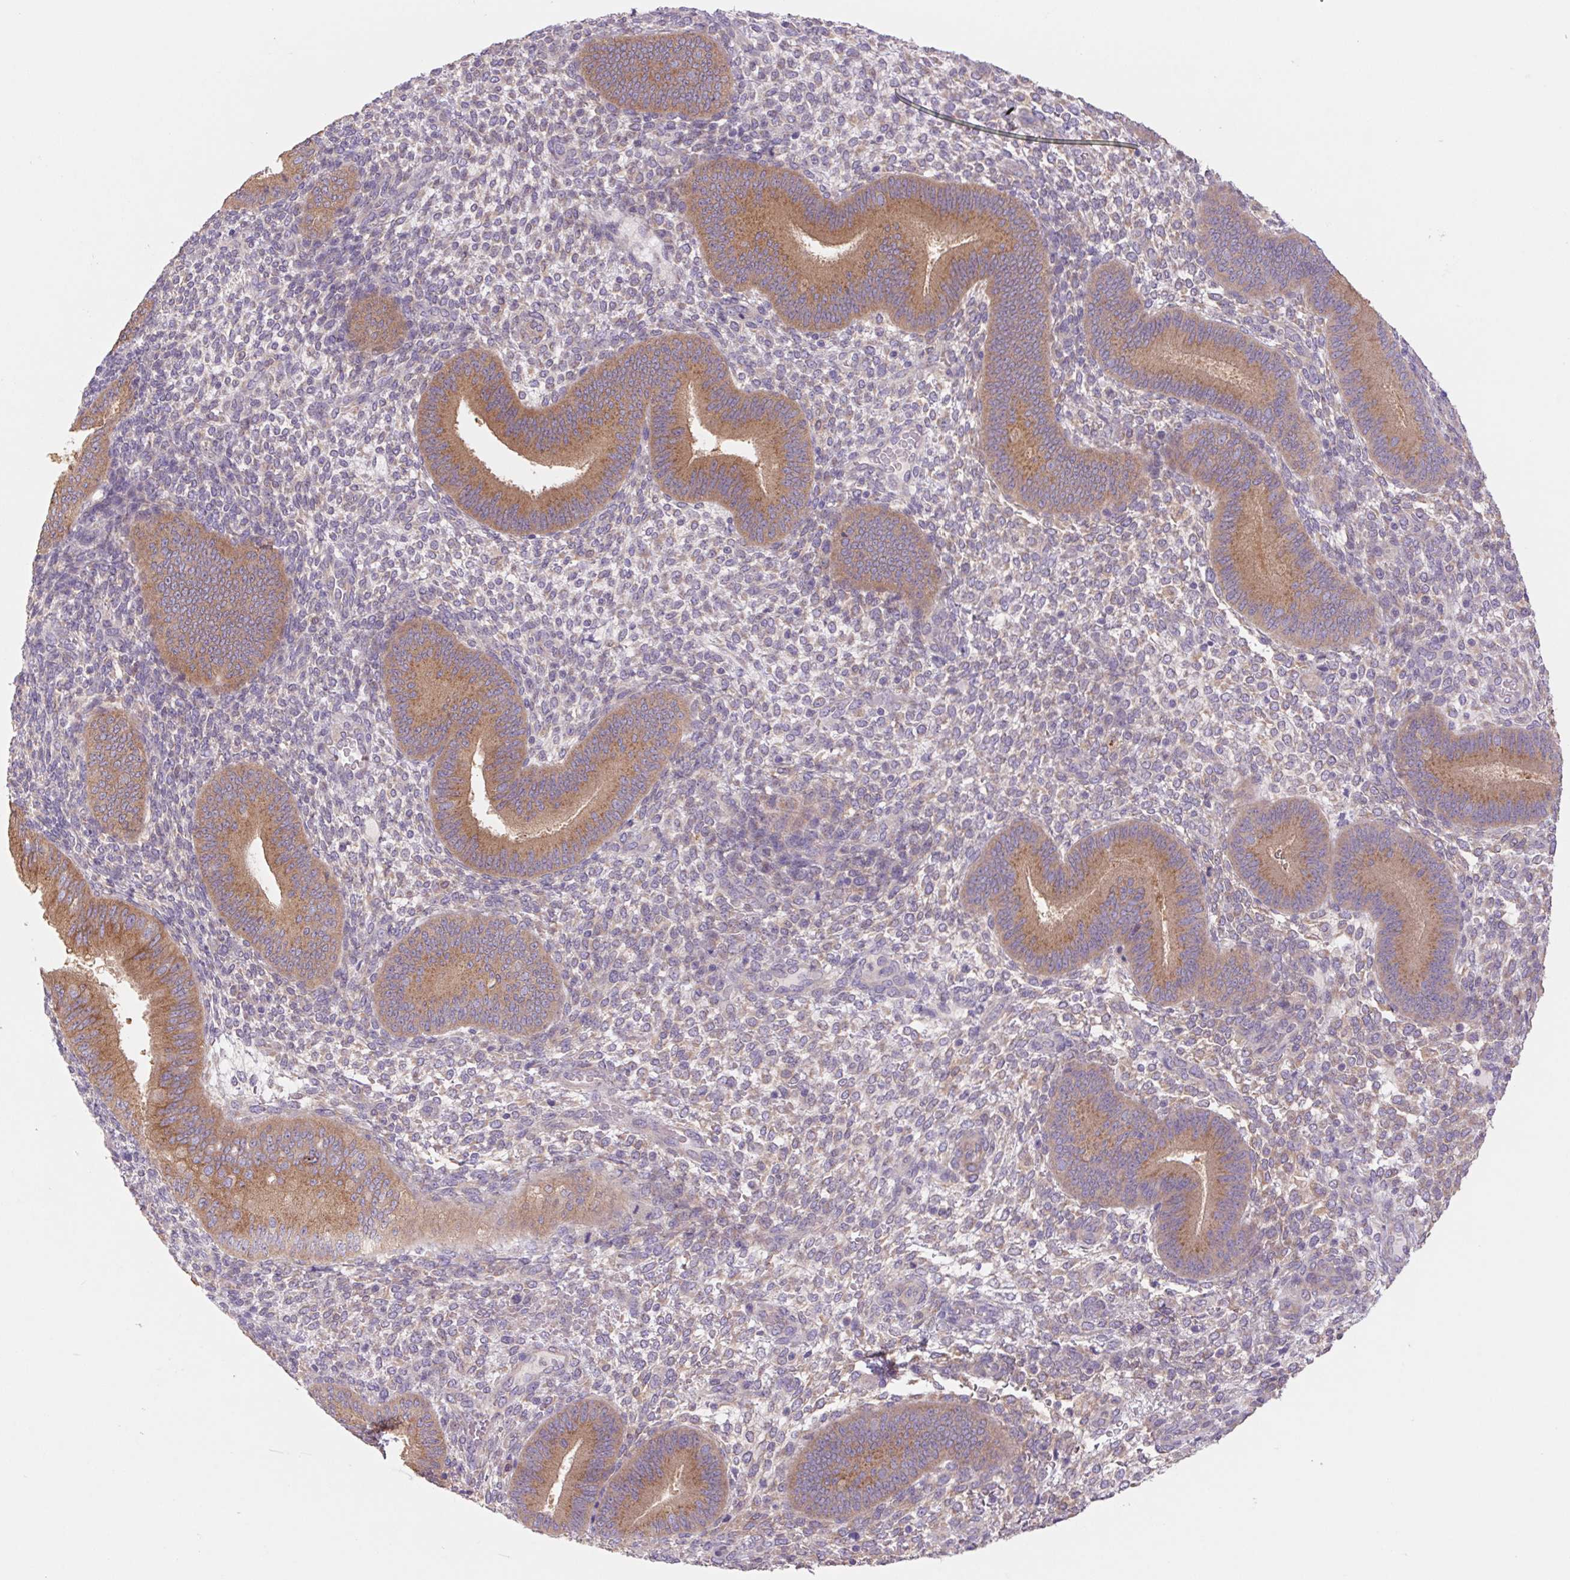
{"staining": {"intensity": "negative", "quantity": "none", "location": "none"}, "tissue": "endometrium", "cell_type": "Cells in endometrial stroma", "image_type": "normal", "snomed": [{"axis": "morphology", "description": "Normal tissue, NOS"}, {"axis": "topography", "description": "Endometrium"}], "caption": "Immunohistochemistry photomicrograph of unremarkable human endometrium stained for a protein (brown), which displays no staining in cells in endometrial stroma. (DAB immunohistochemistry (IHC) visualized using brightfield microscopy, high magnification).", "gene": "RAB1A", "patient": {"sex": "female", "age": 39}}